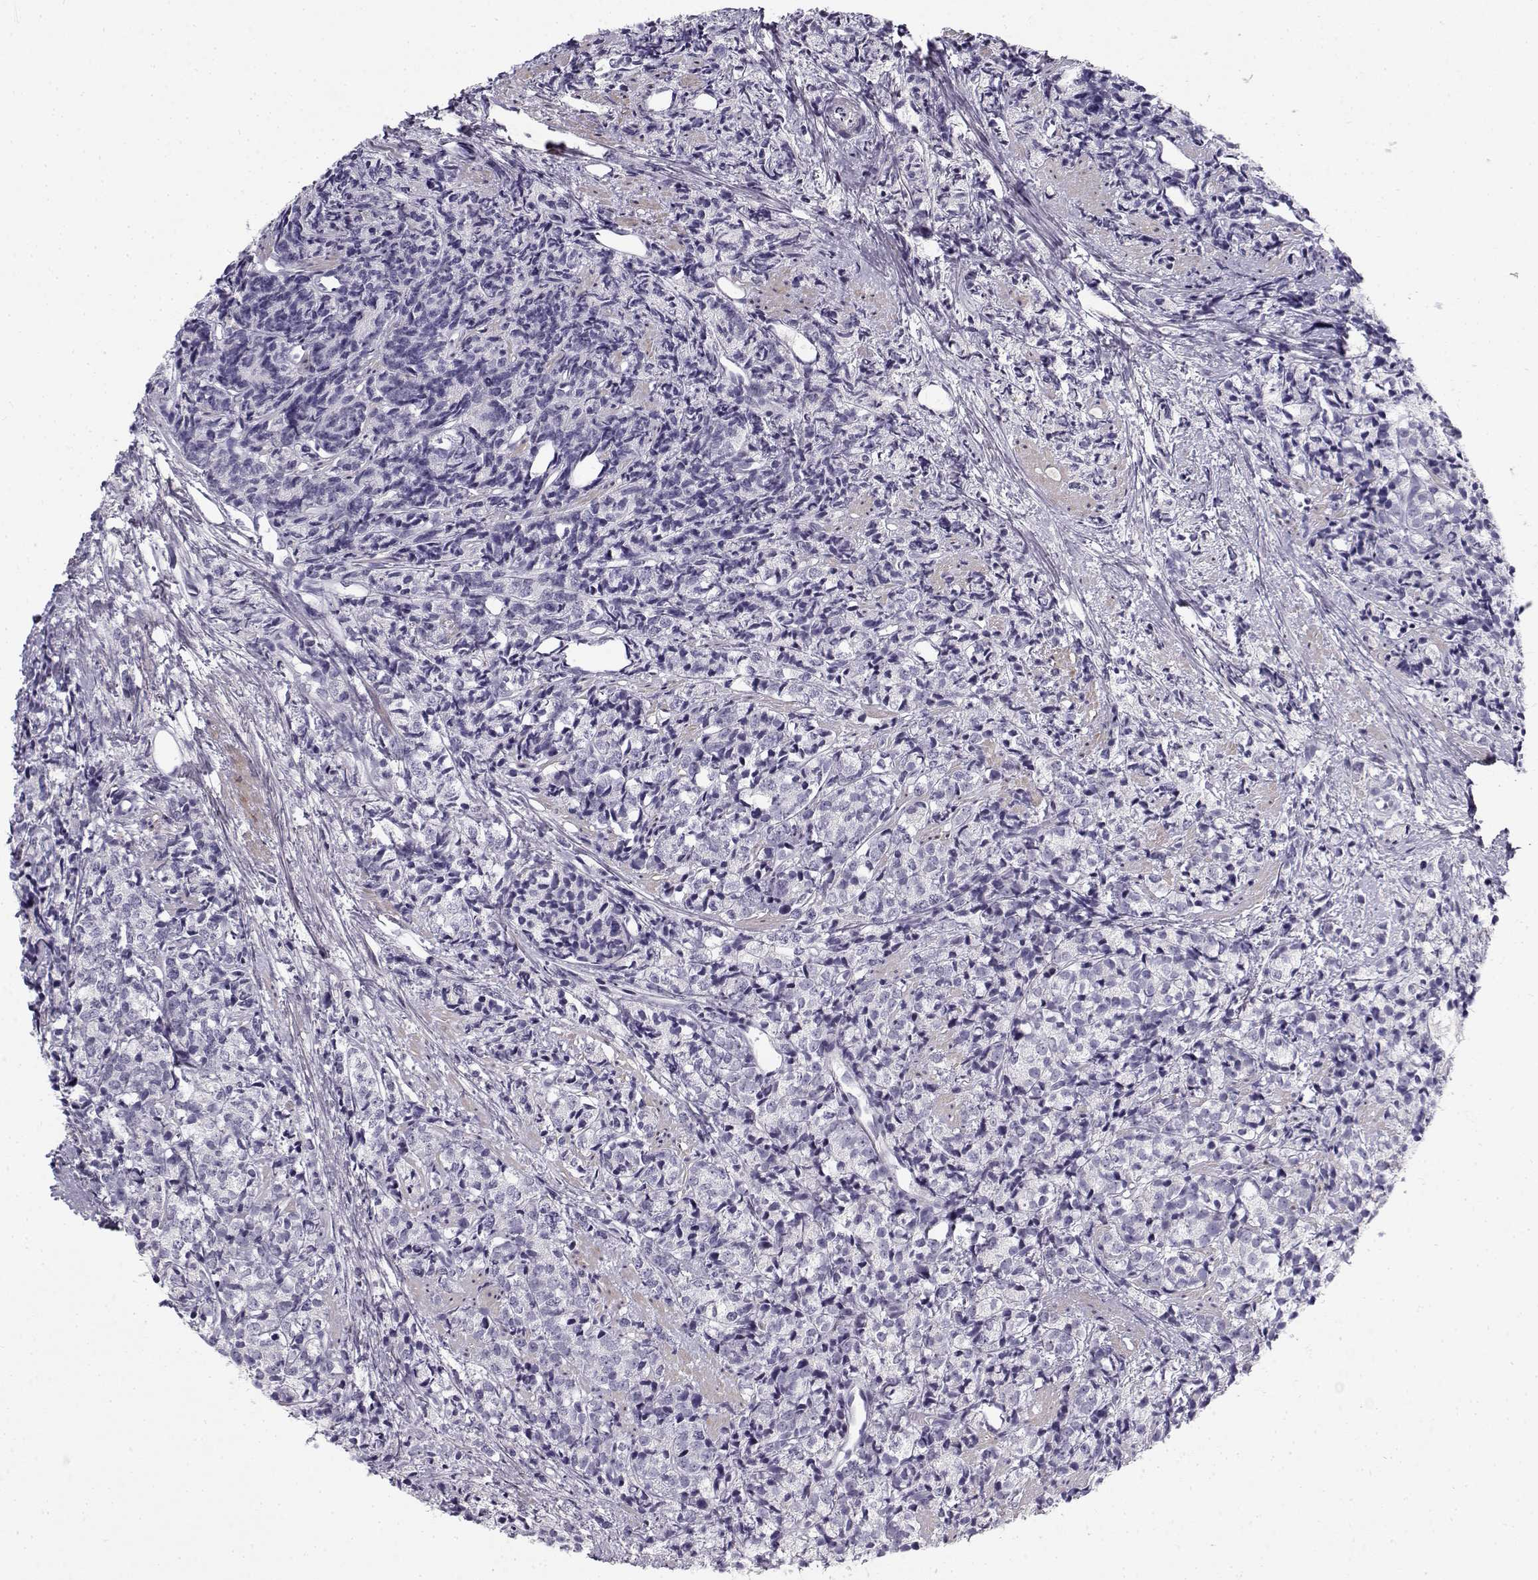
{"staining": {"intensity": "negative", "quantity": "none", "location": "none"}, "tissue": "prostate cancer", "cell_type": "Tumor cells", "image_type": "cancer", "snomed": [{"axis": "morphology", "description": "Adenocarcinoma, High grade"}, {"axis": "topography", "description": "Prostate"}], "caption": "High magnification brightfield microscopy of prostate cancer stained with DAB (brown) and counterstained with hematoxylin (blue): tumor cells show no significant positivity.", "gene": "CREB3L3", "patient": {"sex": "male", "age": 53}}